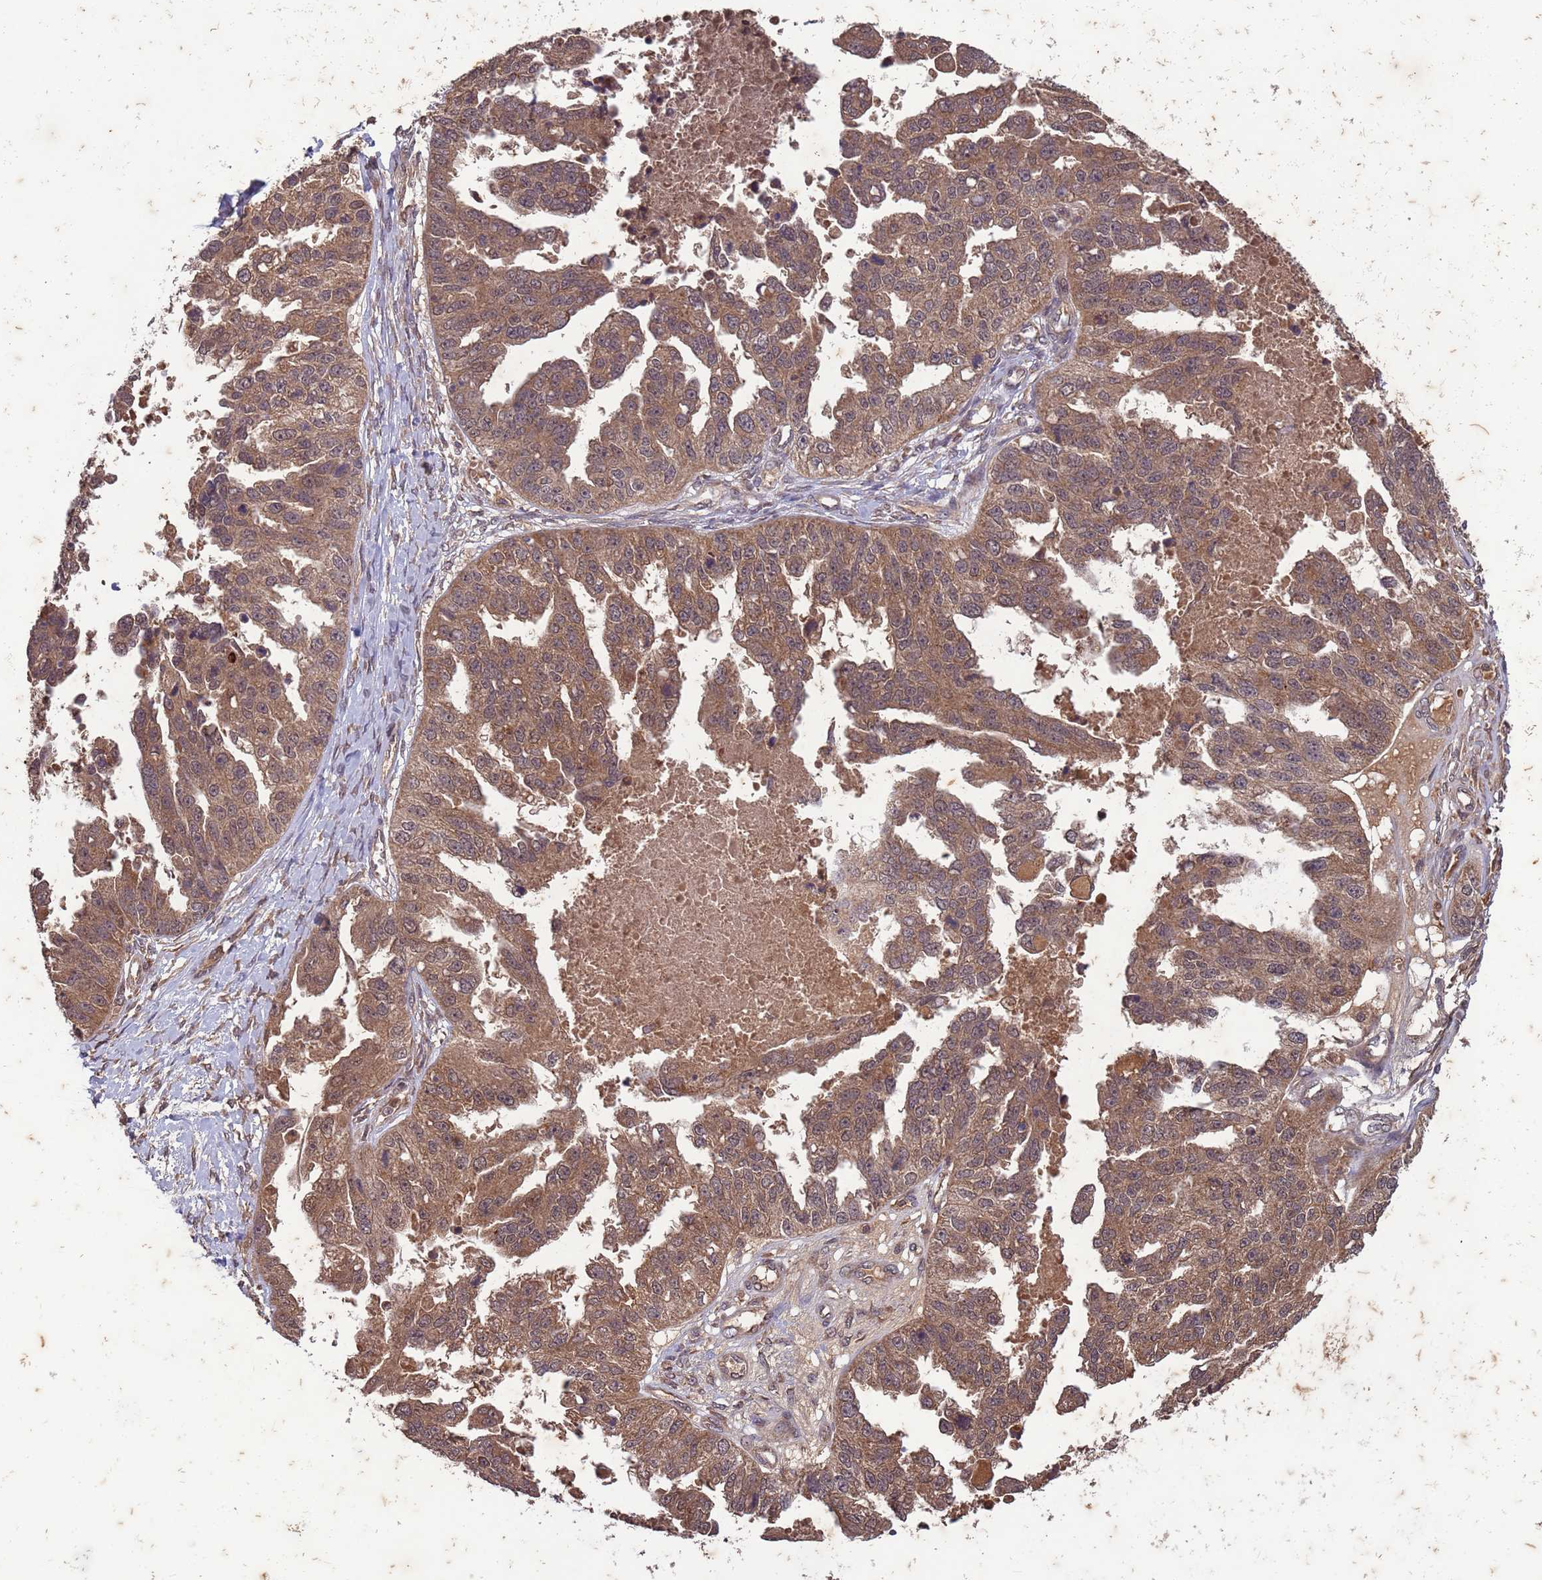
{"staining": {"intensity": "moderate", "quantity": ">75%", "location": "cytoplasmic/membranous"}, "tissue": "ovarian cancer", "cell_type": "Tumor cells", "image_type": "cancer", "snomed": [{"axis": "morphology", "description": "Cystadenocarcinoma, serous, NOS"}, {"axis": "topography", "description": "Ovary"}], "caption": "The photomicrograph exhibits staining of ovarian serous cystadenocarcinoma, revealing moderate cytoplasmic/membranous protein staining (brown color) within tumor cells. (Brightfield microscopy of DAB IHC at high magnification).", "gene": "ERI1", "patient": {"sex": "female", "age": 58}}